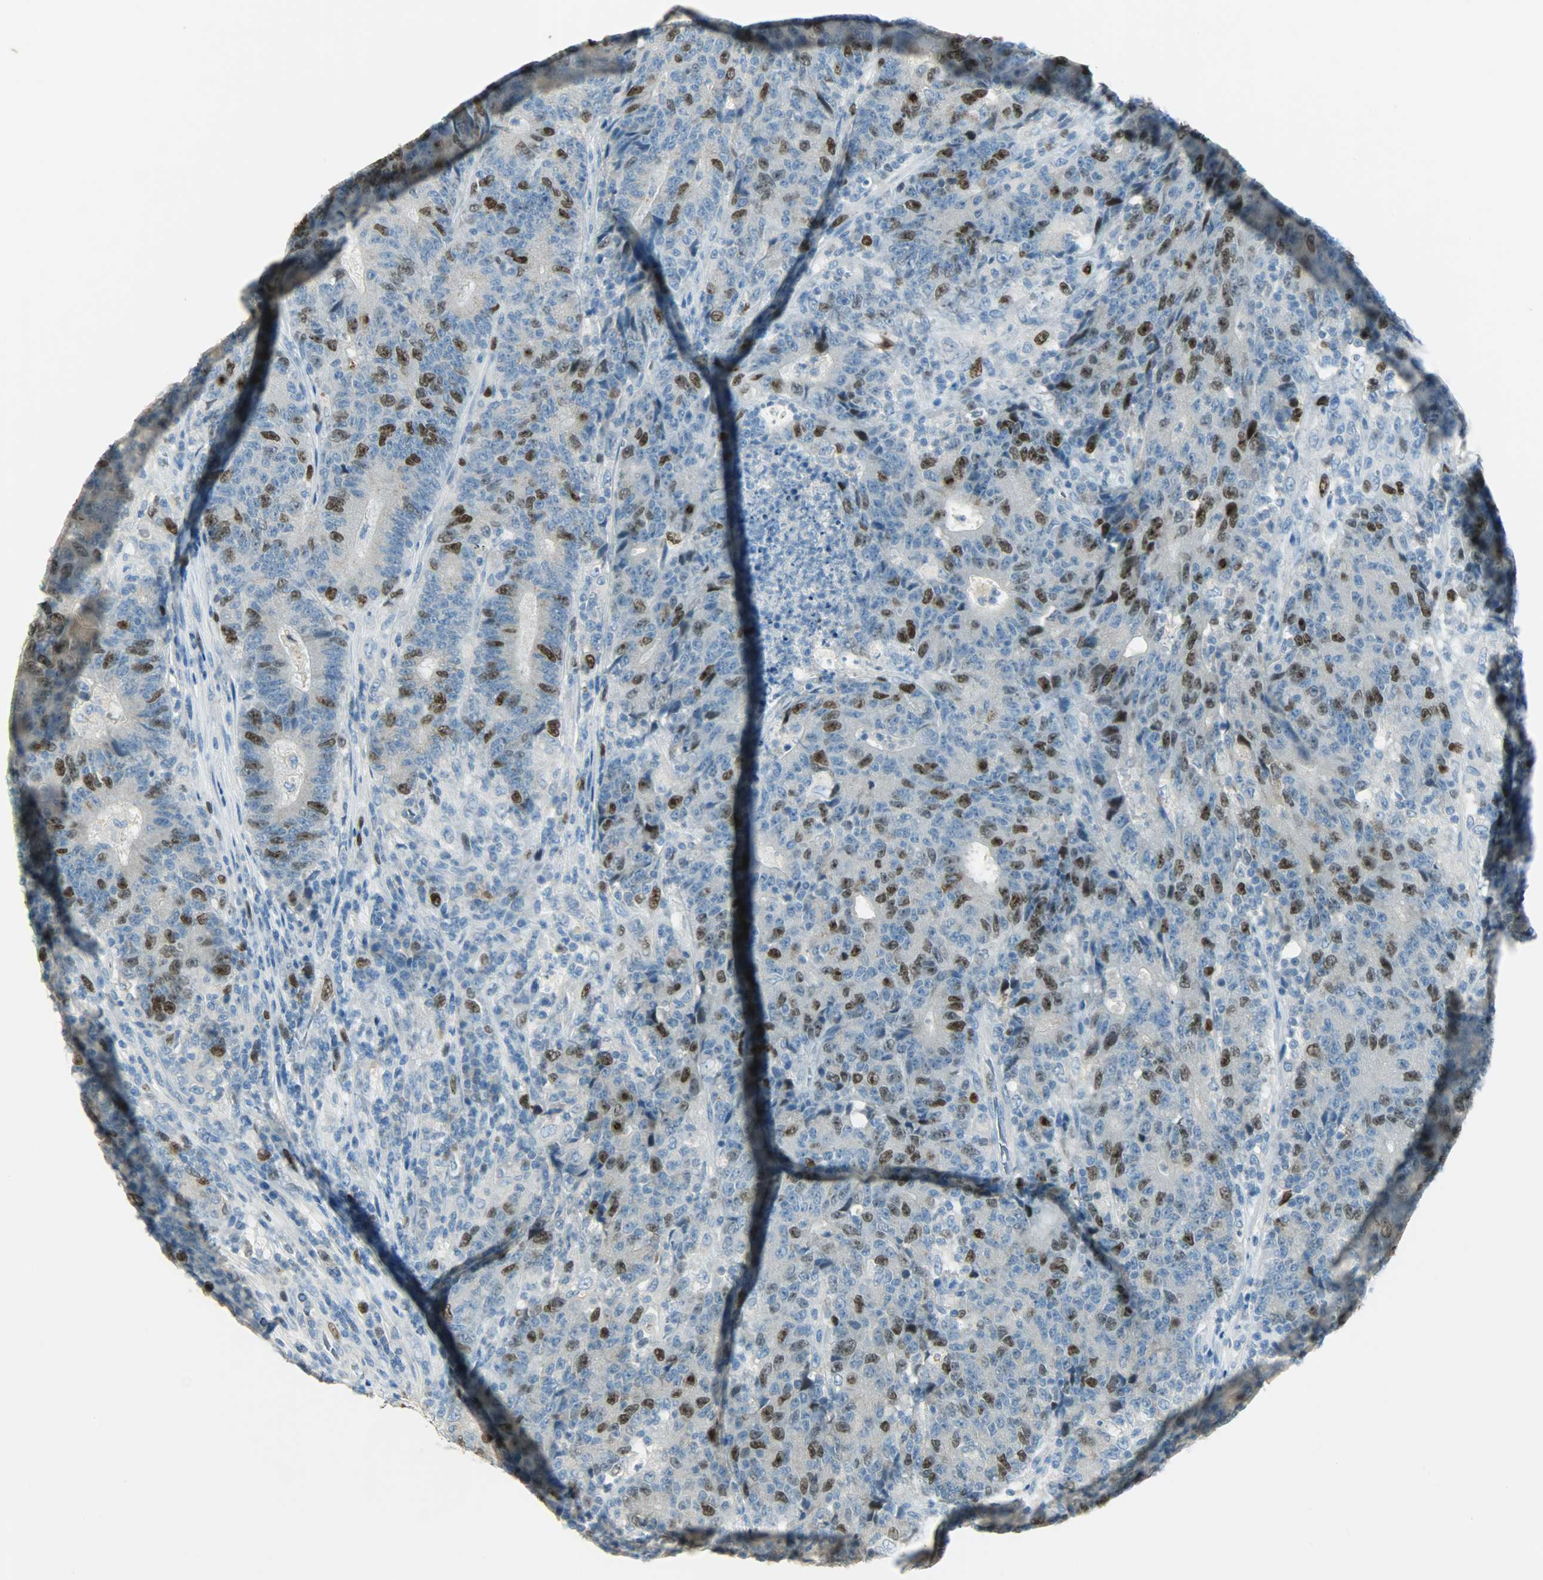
{"staining": {"intensity": "strong", "quantity": "<25%", "location": "cytoplasmic/membranous,nuclear"}, "tissue": "colorectal cancer", "cell_type": "Tumor cells", "image_type": "cancer", "snomed": [{"axis": "morphology", "description": "Normal tissue, NOS"}, {"axis": "morphology", "description": "Adenocarcinoma, NOS"}, {"axis": "topography", "description": "Colon"}], "caption": "A histopathology image of human colorectal cancer (adenocarcinoma) stained for a protein reveals strong cytoplasmic/membranous and nuclear brown staining in tumor cells.", "gene": "TPX2", "patient": {"sex": "female", "age": 75}}